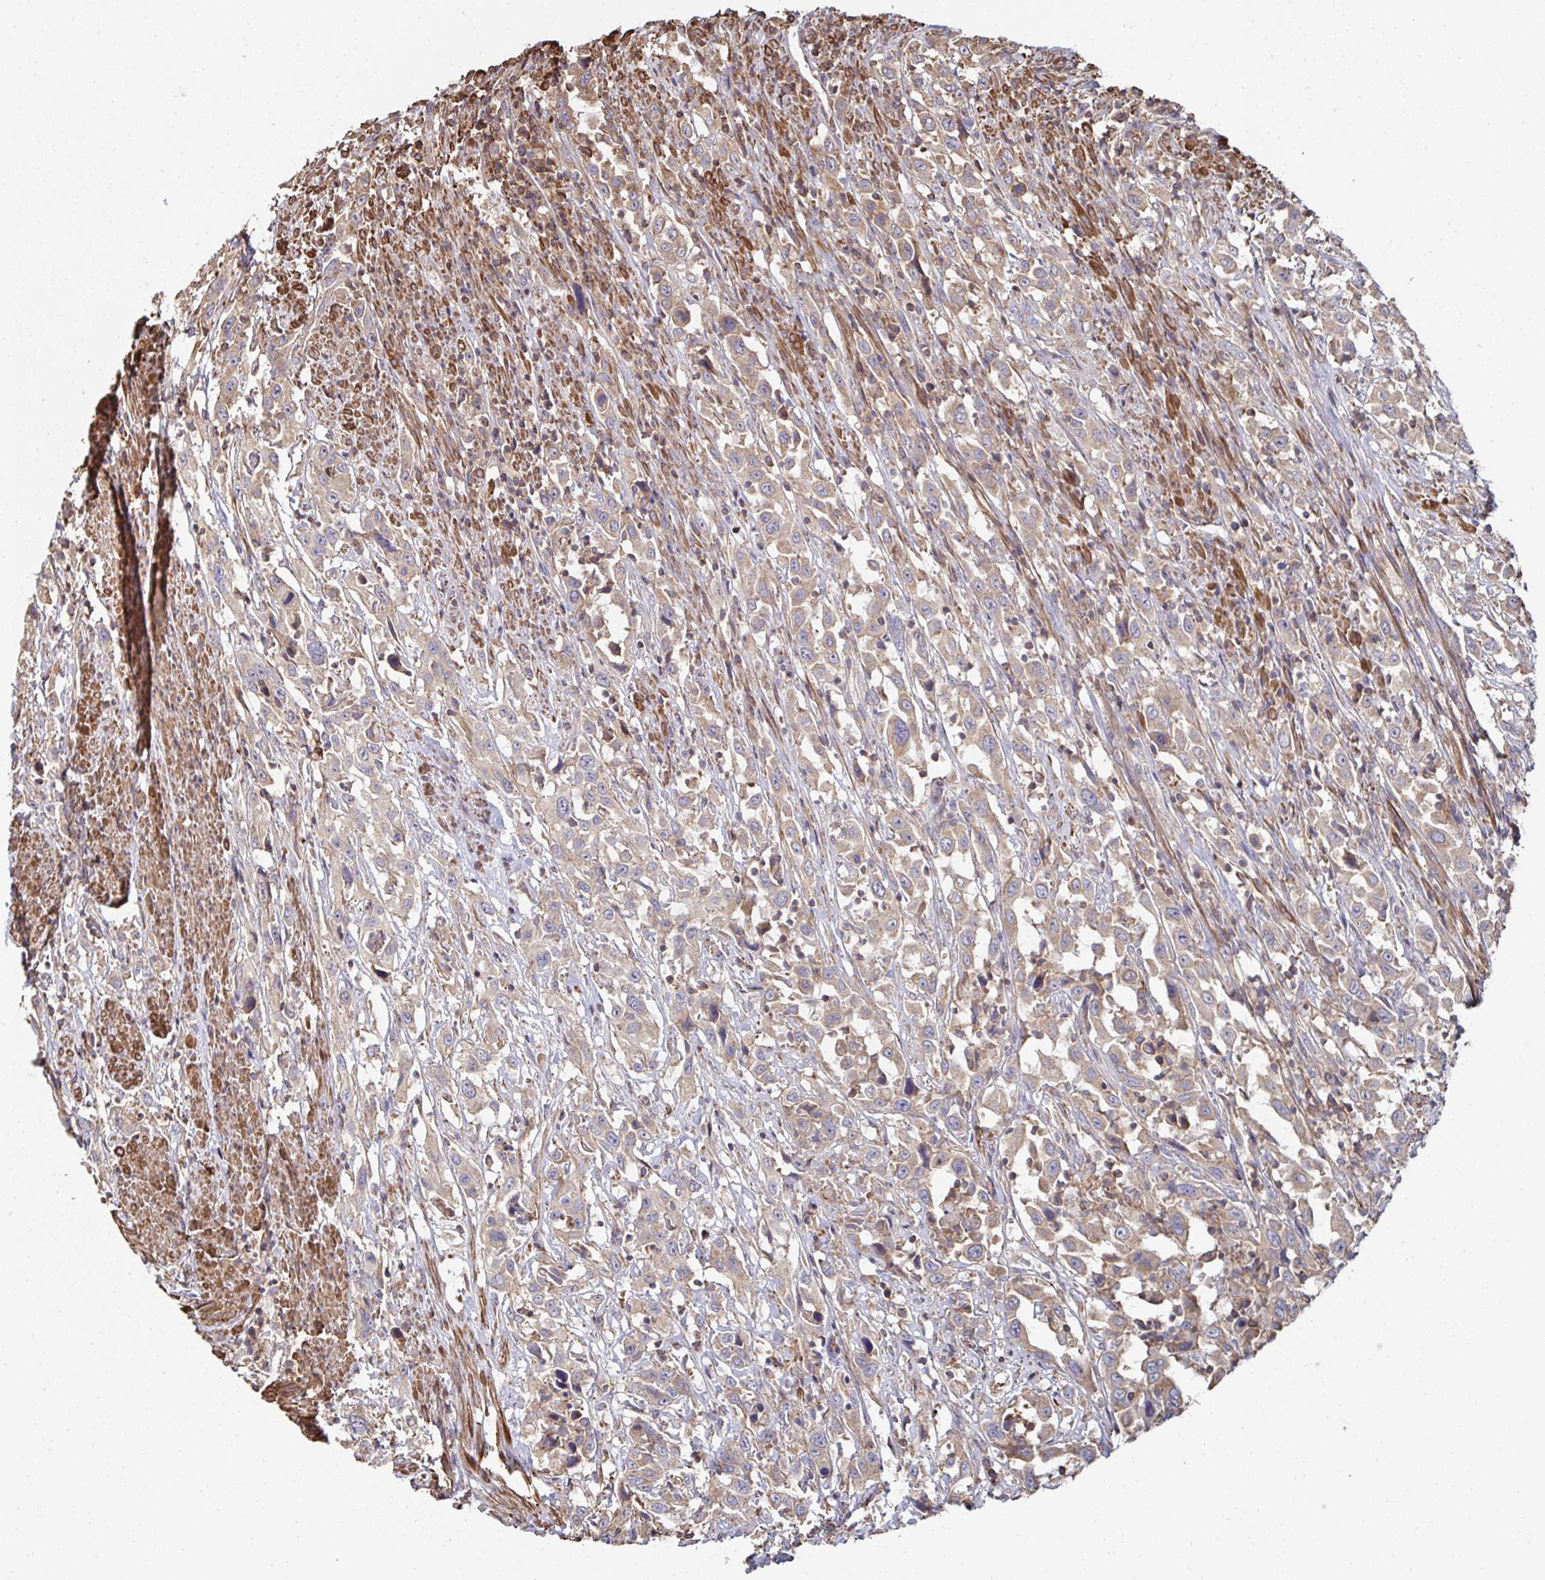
{"staining": {"intensity": "moderate", "quantity": ">75%", "location": "cytoplasmic/membranous"}, "tissue": "urothelial cancer", "cell_type": "Tumor cells", "image_type": "cancer", "snomed": [{"axis": "morphology", "description": "Urothelial carcinoma, High grade"}, {"axis": "topography", "description": "Urinary bladder"}], "caption": "Moderate cytoplasmic/membranous staining for a protein is present in about >75% of tumor cells of urothelial cancer using IHC.", "gene": "DZANK1", "patient": {"sex": "male", "age": 61}}